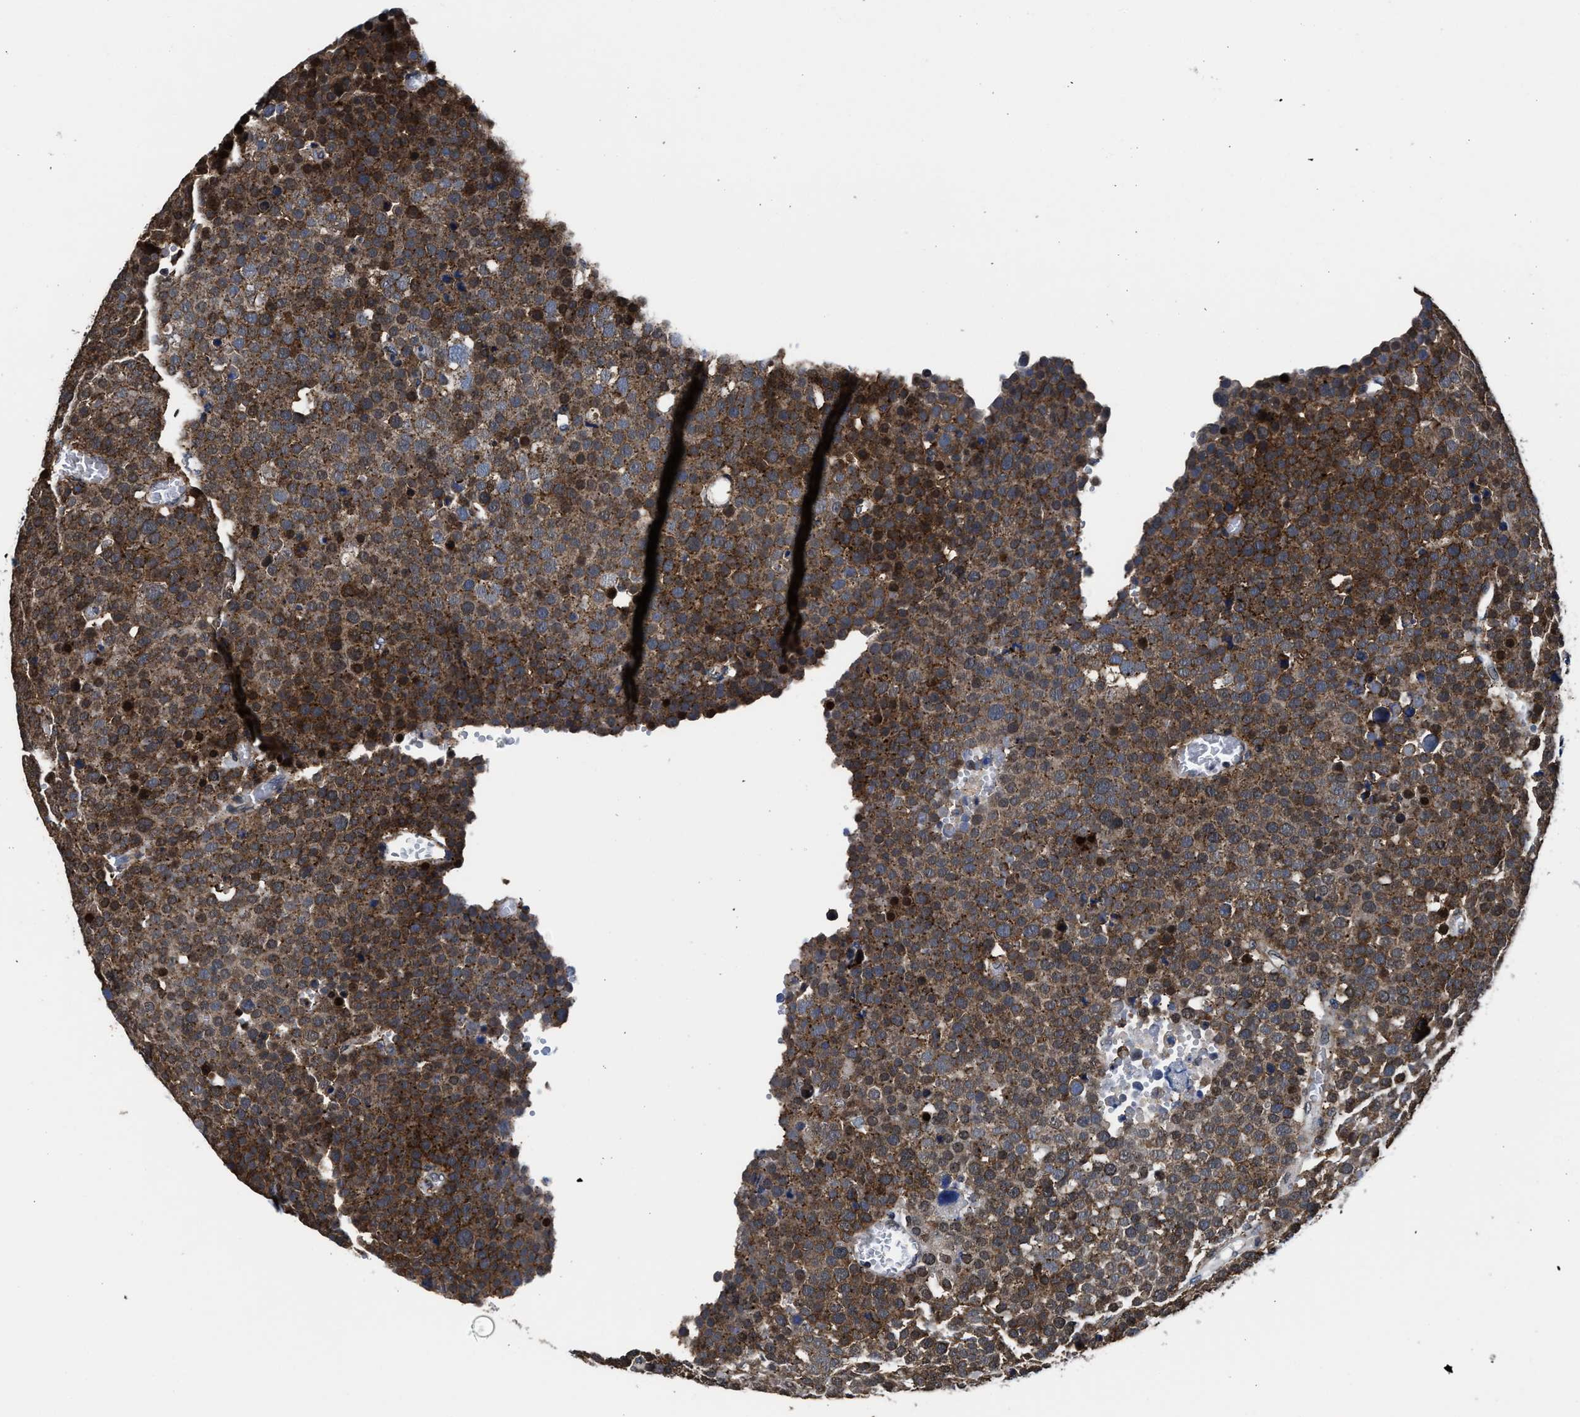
{"staining": {"intensity": "moderate", "quantity": ">75%", "location": "cytoplasmic/membranous"}, "tissue": "testis cancer", "cell_type": "Tumor cells", "image_type": "cancer", "snomed": [{"axis": "morphology", "description": "Seminoma, NOS"}, {"axis": "topography", "description": "Testis"}], "caption": "Brown immunohistochemical staining in human testis cancer (seminoma) displays moderate cytoplasmic/membranous positivity in about >75% of tumor cells. (Stains: DAB (3,3'-diaminobenzidine) in brown, nuclei in blue, Microscopy: brightfield microscopy at high magnification).", "gene": "MARCKSL1", "patient": {"sex": "male", "age": 71}}